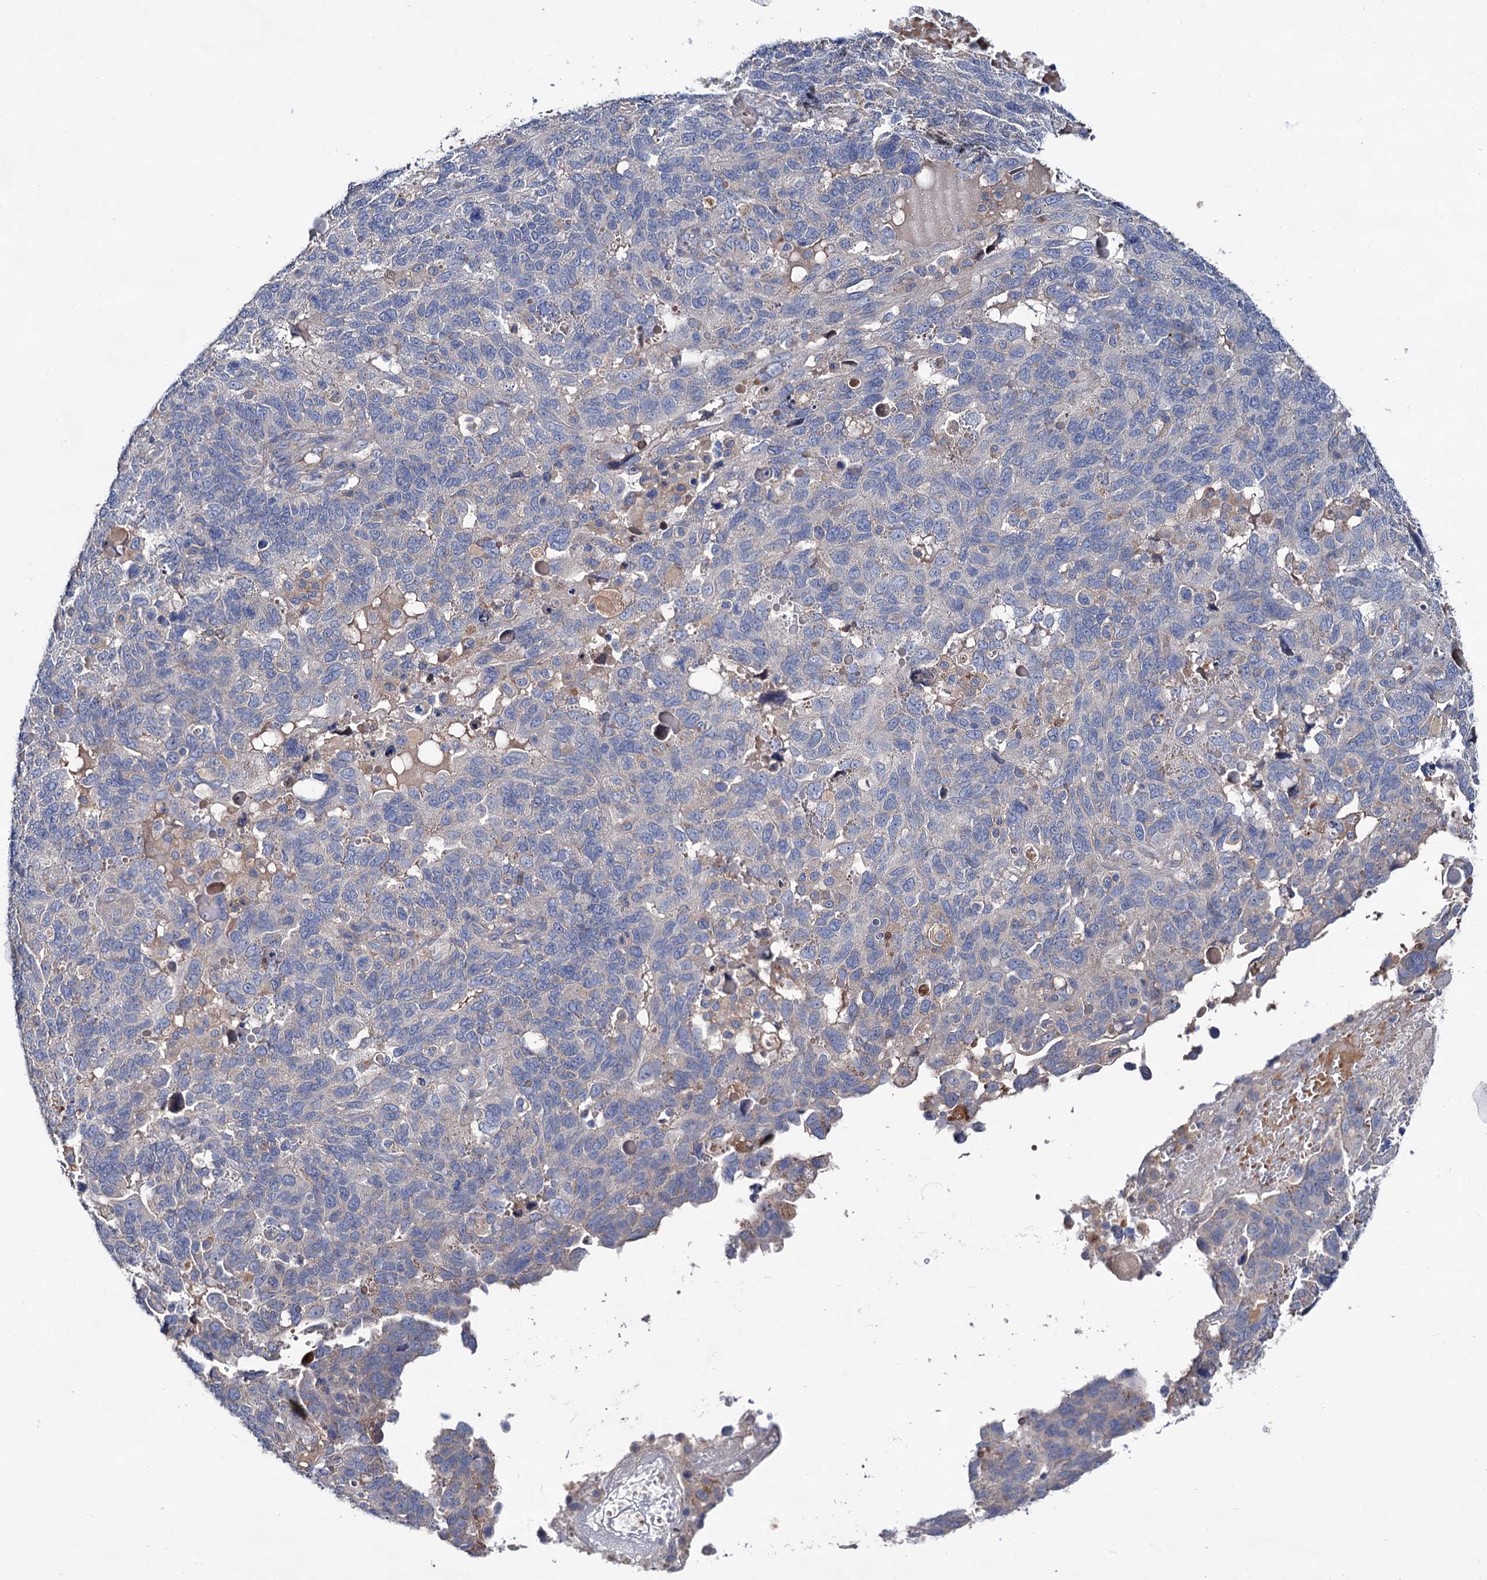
{"staining": {"intensity": "negative", "quantity": "none", "location": "none"}, "tissue": "endometrial cancer", "cell_type": "Tumor cells", "image_type": "cancer", "snomed": [{"axis": "morphology", "description": "Adenocarcinoma, NOS"}, {"axis": "topography", "description": "Endometrium"}], "caption": "This photomicrograph is of endometrial cancer stained with IHC to label a protein in brown with the nuclei are counter-stained blue. There is no positivity in tumor cells.", "gene": "HVCN1", "patient": {"sex": "female", "age": 66}}